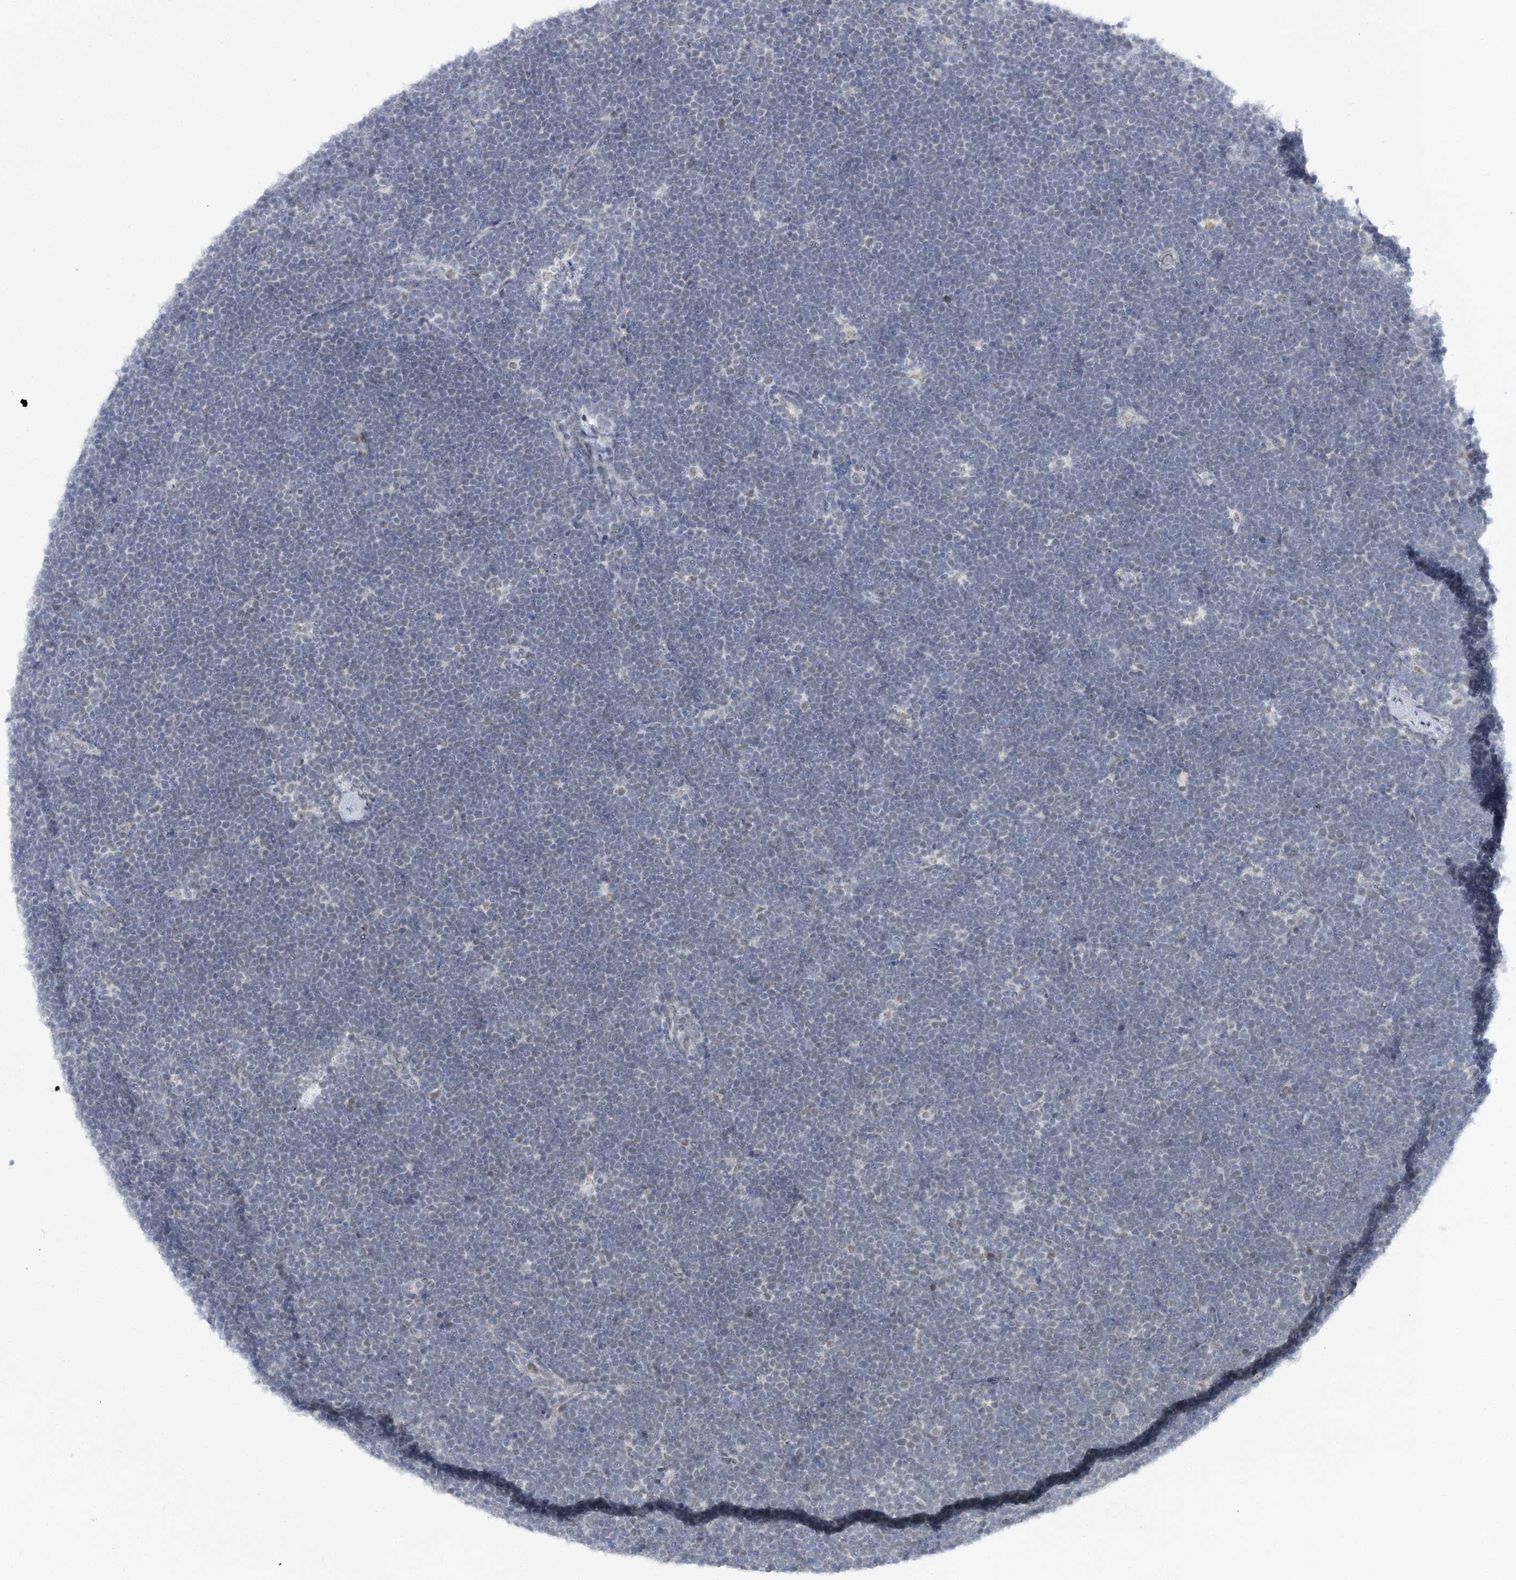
{"staining": {"intensity": "negative", "quantity": "none", "location": "none"}, "tissue": "lymphoma", "cell_type": "Tumor cells", "image_type": "cancer", "snomed": [{"axis": "morphology", "description": "Malignant lymphoma, non-Hodgkin's type, High grade"}, {"axis": "topography", "description": "Lymph node"}], "caption": "Immunohistochemistry (IHC) micrograph of neoplastic tissue: human malignant lymphoma, non-Hodgkin's type (high-grade) stained with DAB (3,3'-diaminobenzidine) demonstrates no significant protein staining in tumor cells. (DAB immunohistochemistry with hematoxylin counter stain).", "gene": "WAC", "patient": {"sex": "male", "age": 13}}